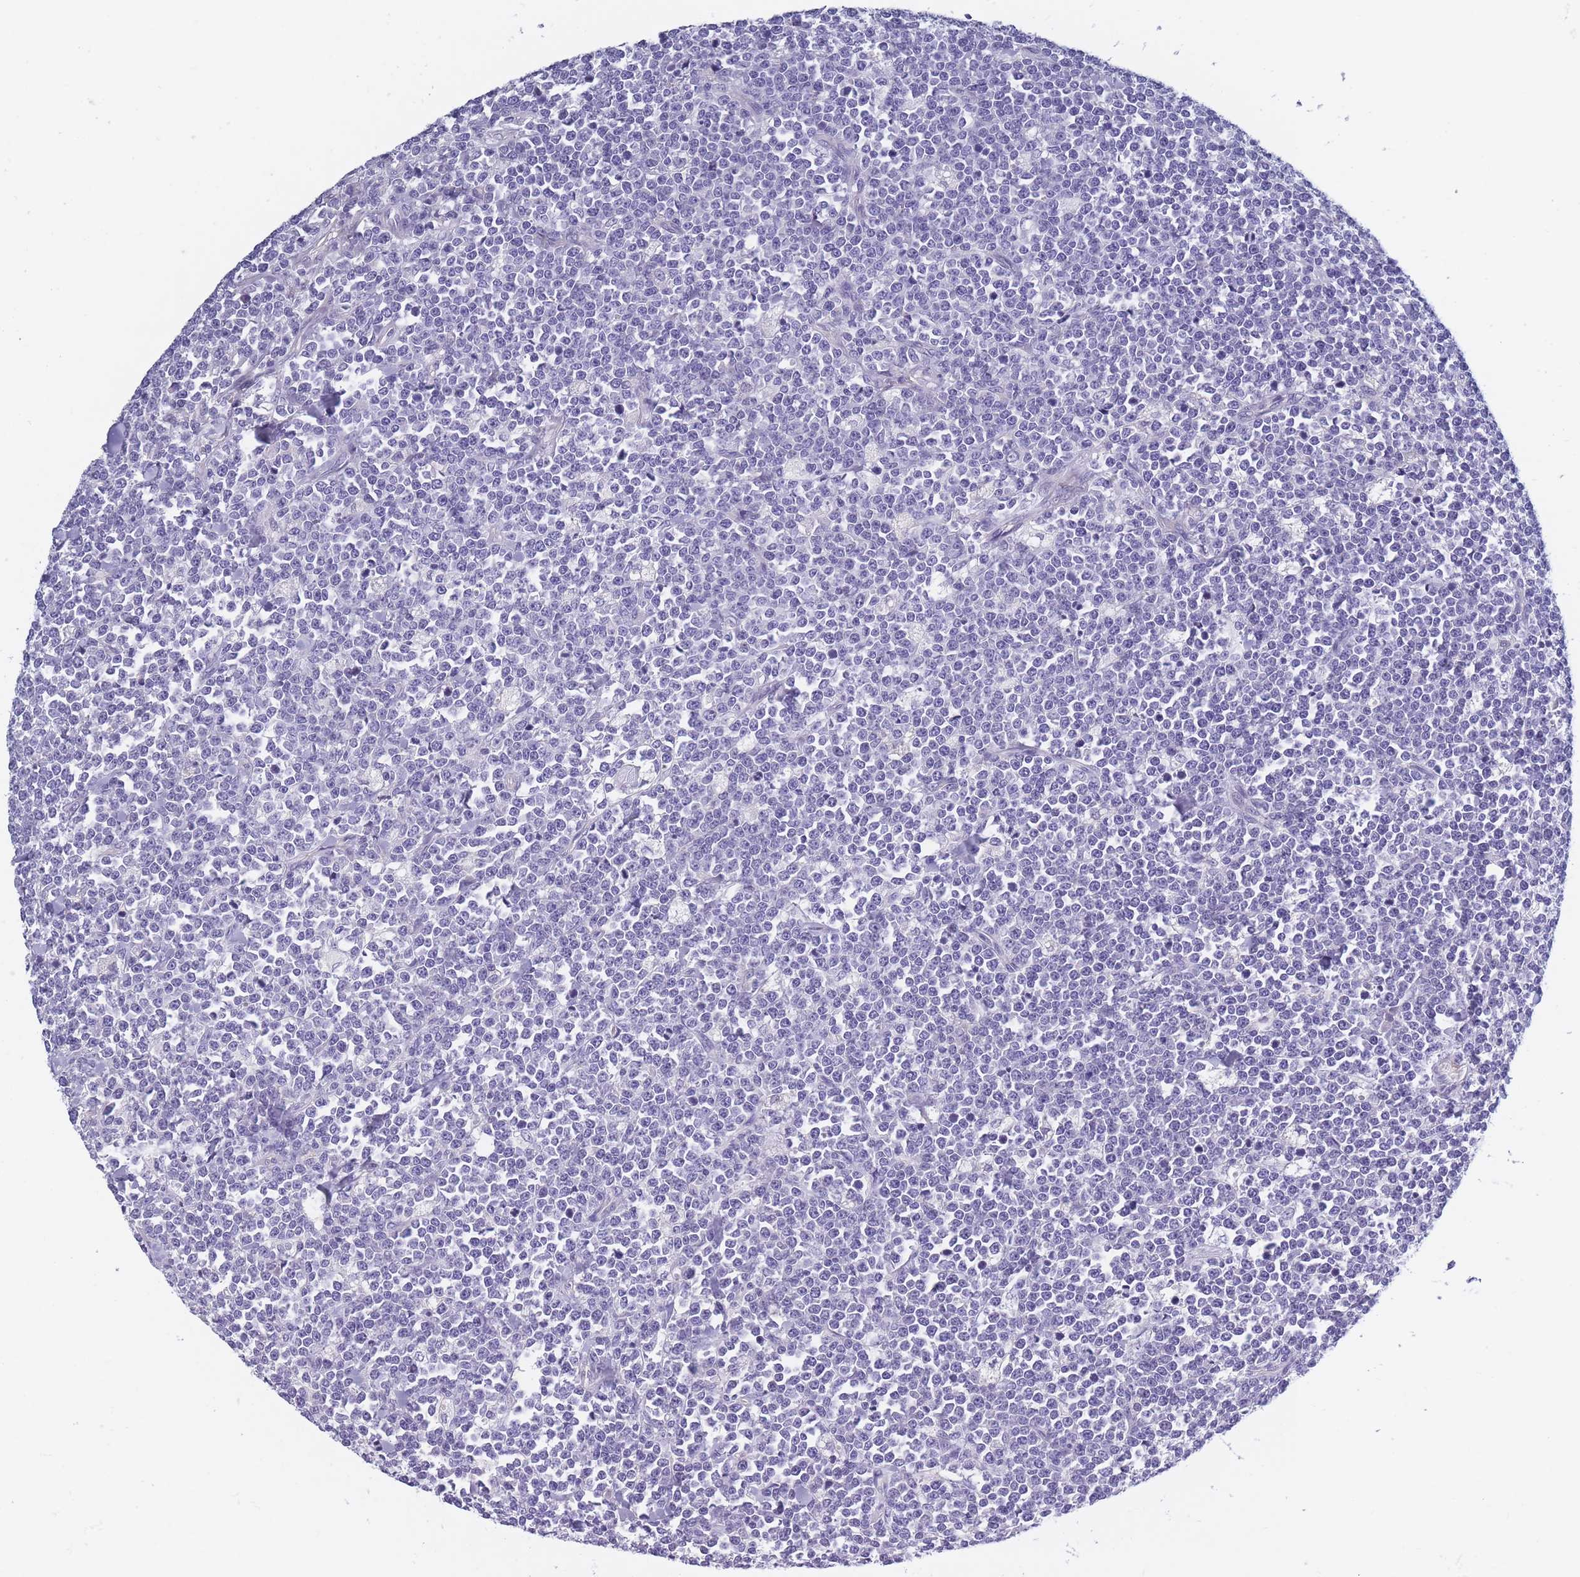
{"staining": {"intensity": "negative", "quantity": "none", "location": "none"}, "tissue": "lymphoma", "cell_type": "Tumor cells", "image_type": "cancer", "snomed": [{"axis": "morphology", "description": "Malignant lymphoma, non-Hodgkin's type, High grade"}, {"axis": "topography", "description": "Small intestine"}, {"axis": "topography", "description": "Colon"}], "caption": "Immunohistochemistry histopathology image of neoplastic tissue: lymphoma stained with DAB shows no significant protein staining in tumor cells.", "gene": "OR4C5", "patient": {"sex": "male", "age": 8}}